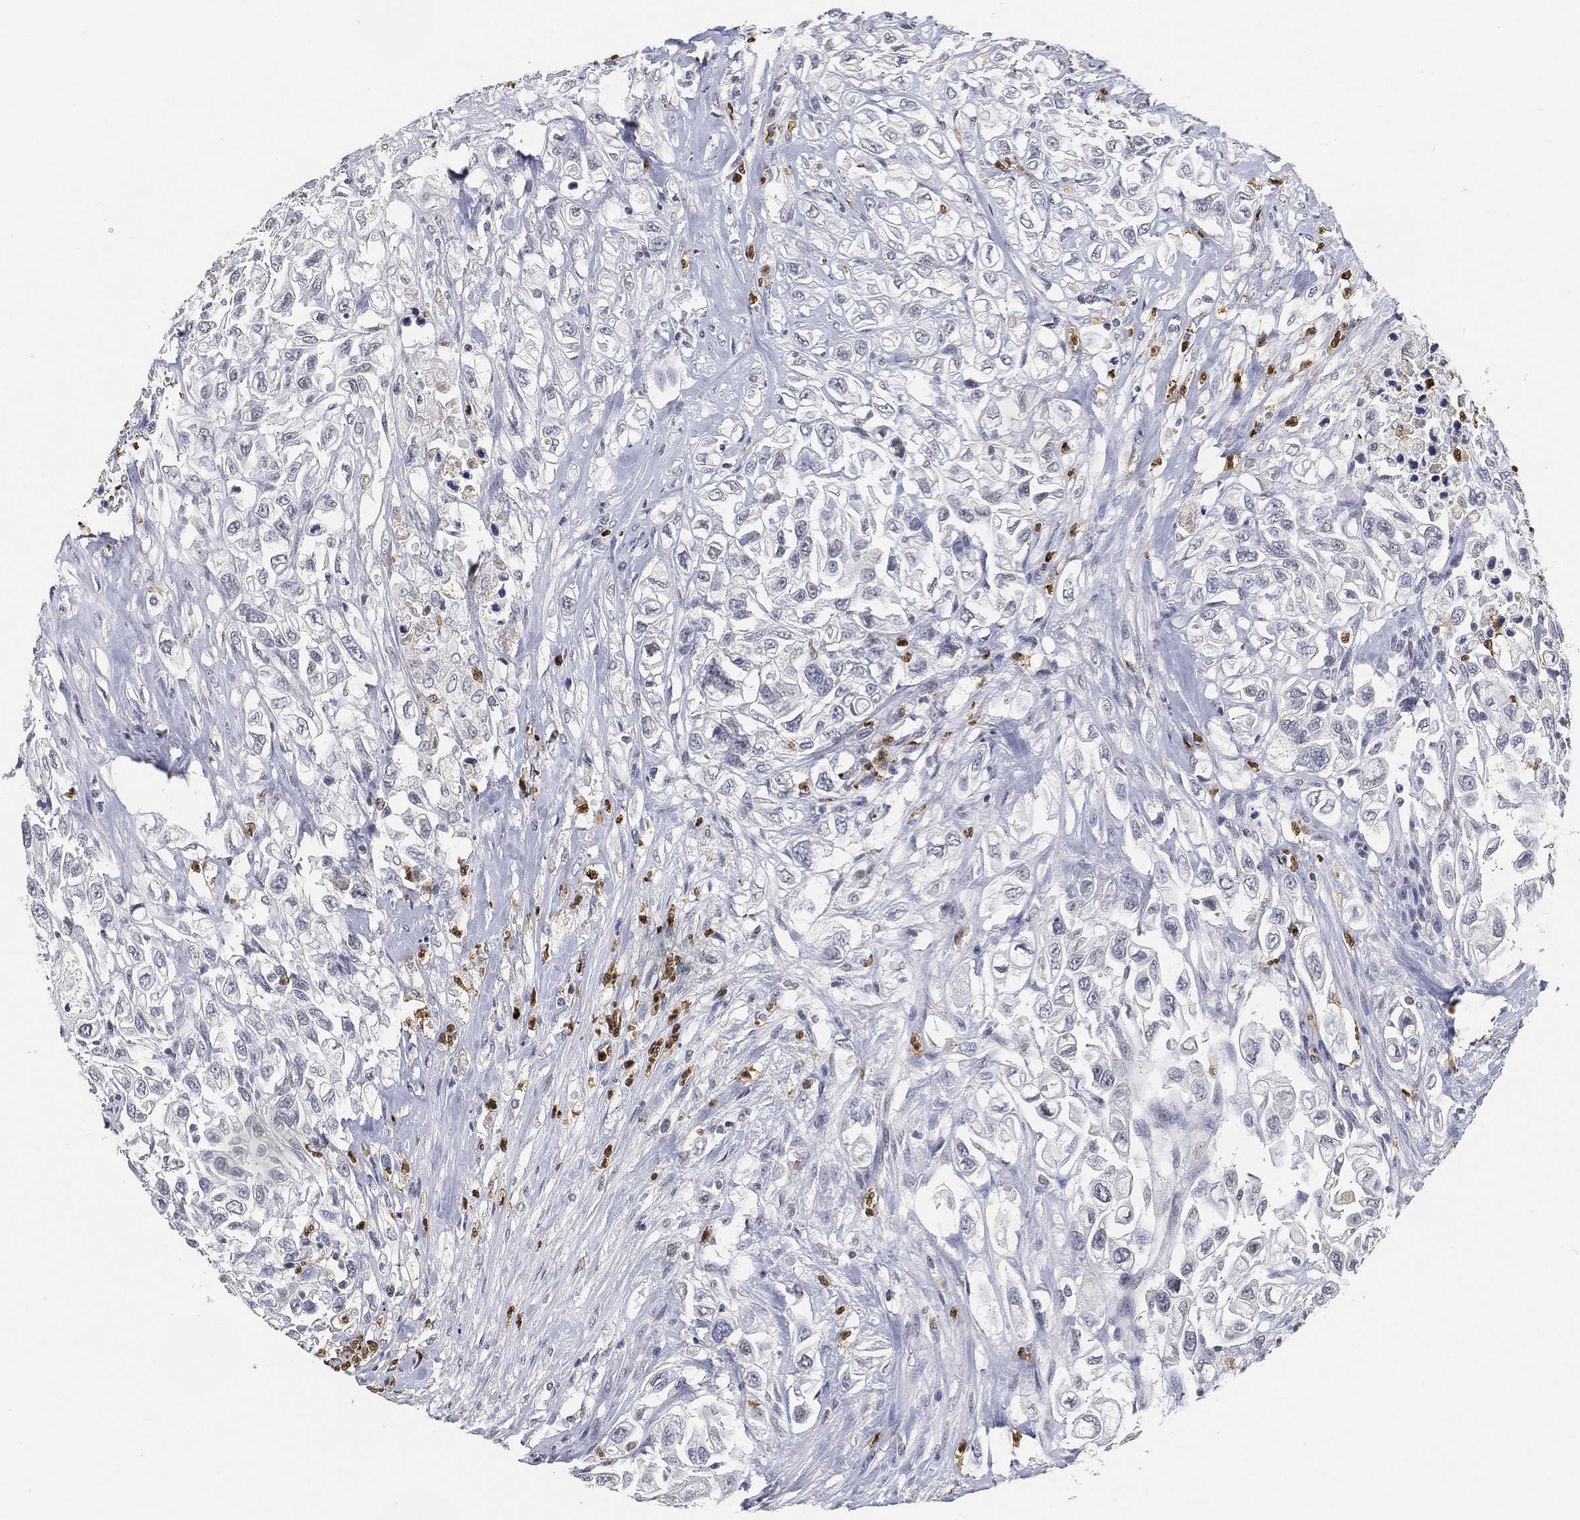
{"staining": {"intensity": "negative", "quantity": "none", "location": "none"}, "tissue": "urothelial cancer", "cell_type": "Tumor cells", "image_type": "cancer", "snomed": [{"axis": "morphology", "description": "Urothelial carcinoma, High grade"}, {"axis": "topography", "description": "Urinary bladder"}], "caption": "This is an immunohistochemistry photomicrograph of urothelial cancer. There is no staining in tumor cells.", "gene": "ARG1", "patient": {"sex": "female", "age": 56}}